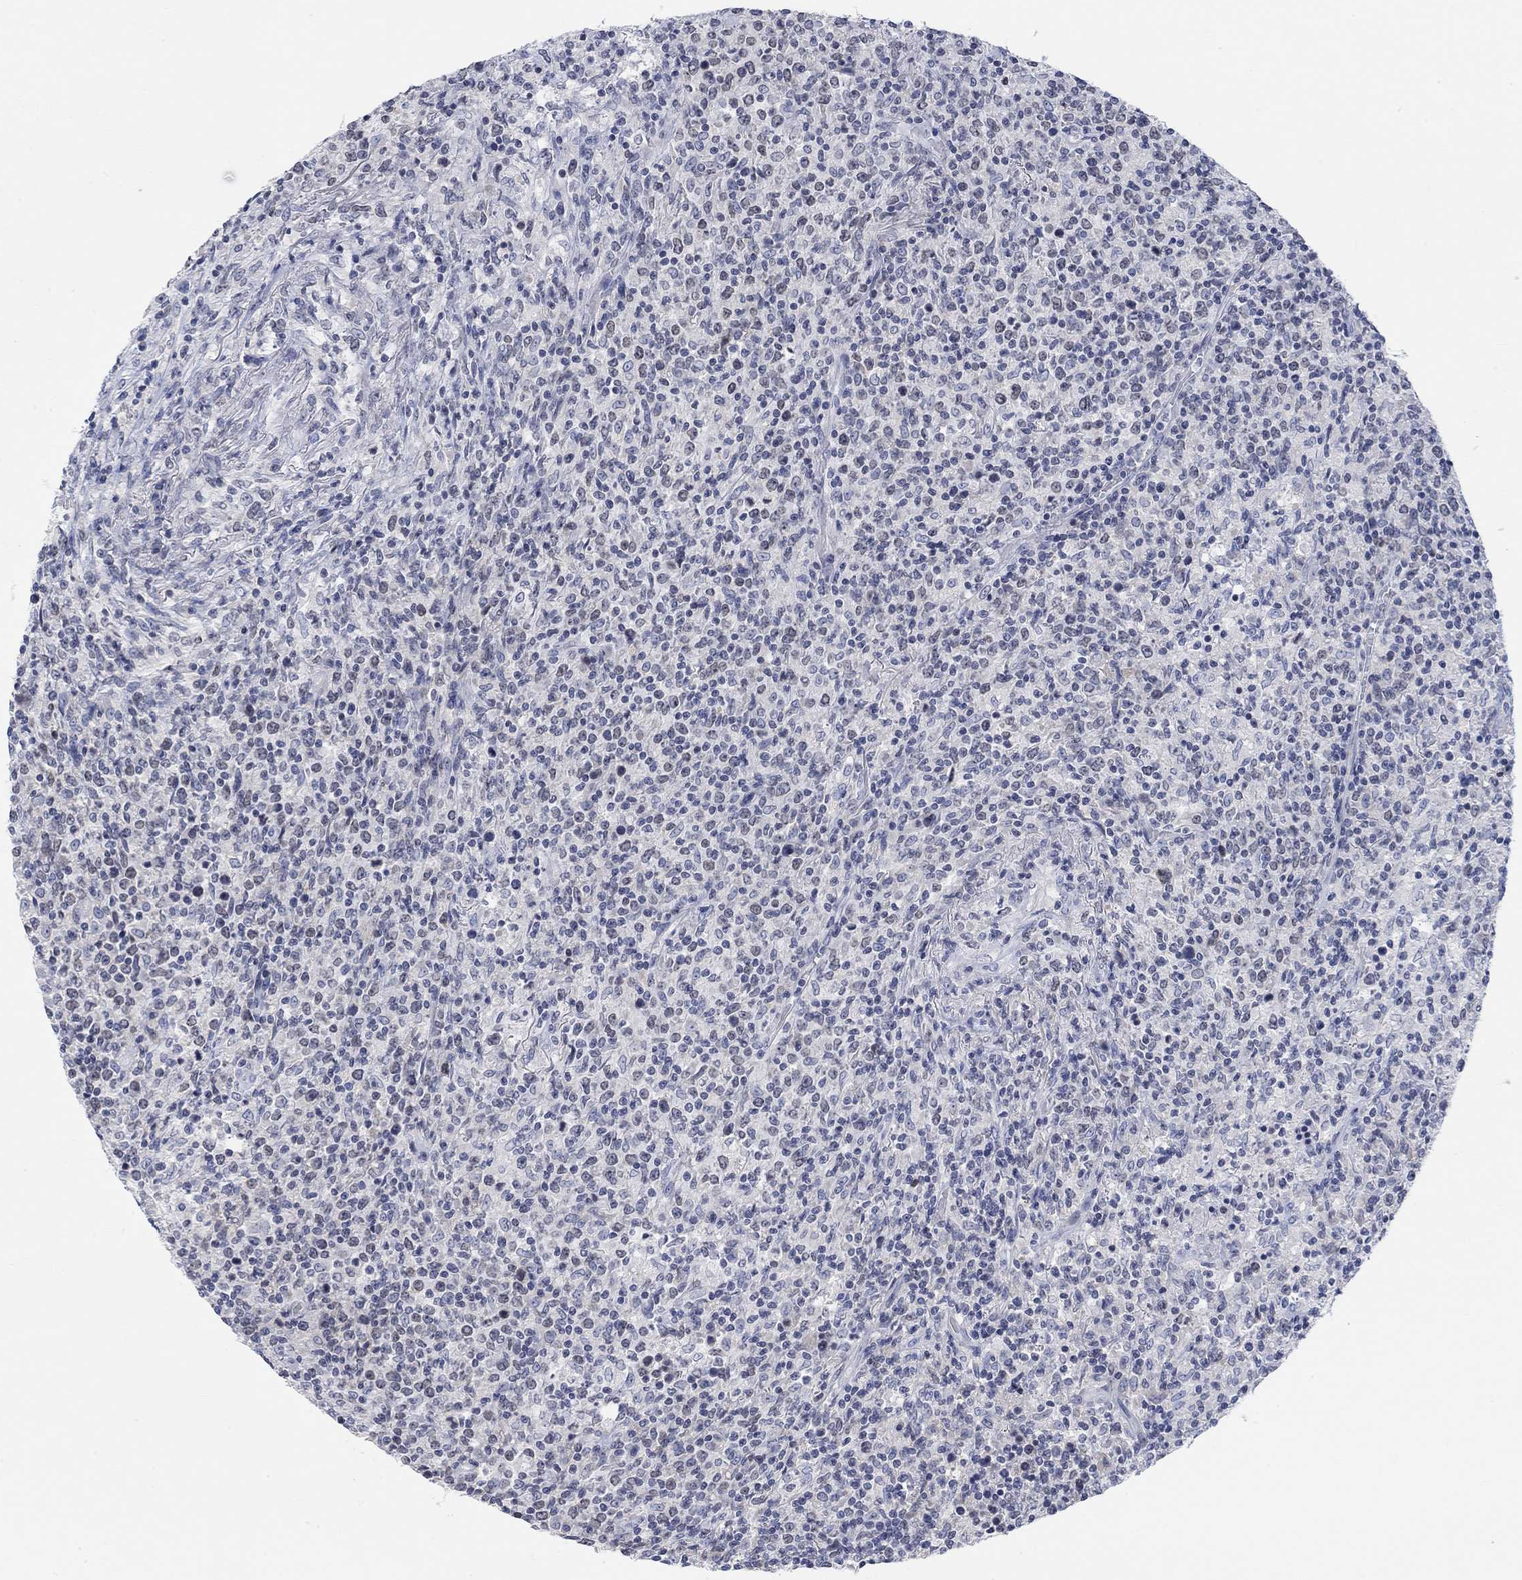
{"staining": {"intensity": "negative", "quantity": "none", "location": "none"}, "tissue": "lymphoma", "cell_type": "Tumor cells", "image_type": "cancer", "snomed": [{"axis": "morphology", "description": "Malignant lymphoma, non-Hodgkin's type, High grade"}, {"axis": "topography", "description": "Lung"}], "caption": "An image of malignant lymphoma, non-Hodgkin's type (high-grade) stained for a protein exhibits no brown staining in tumor cells.", "gene": "ATP6V1E2", "patient": {"sex": "male", "age": 79}}